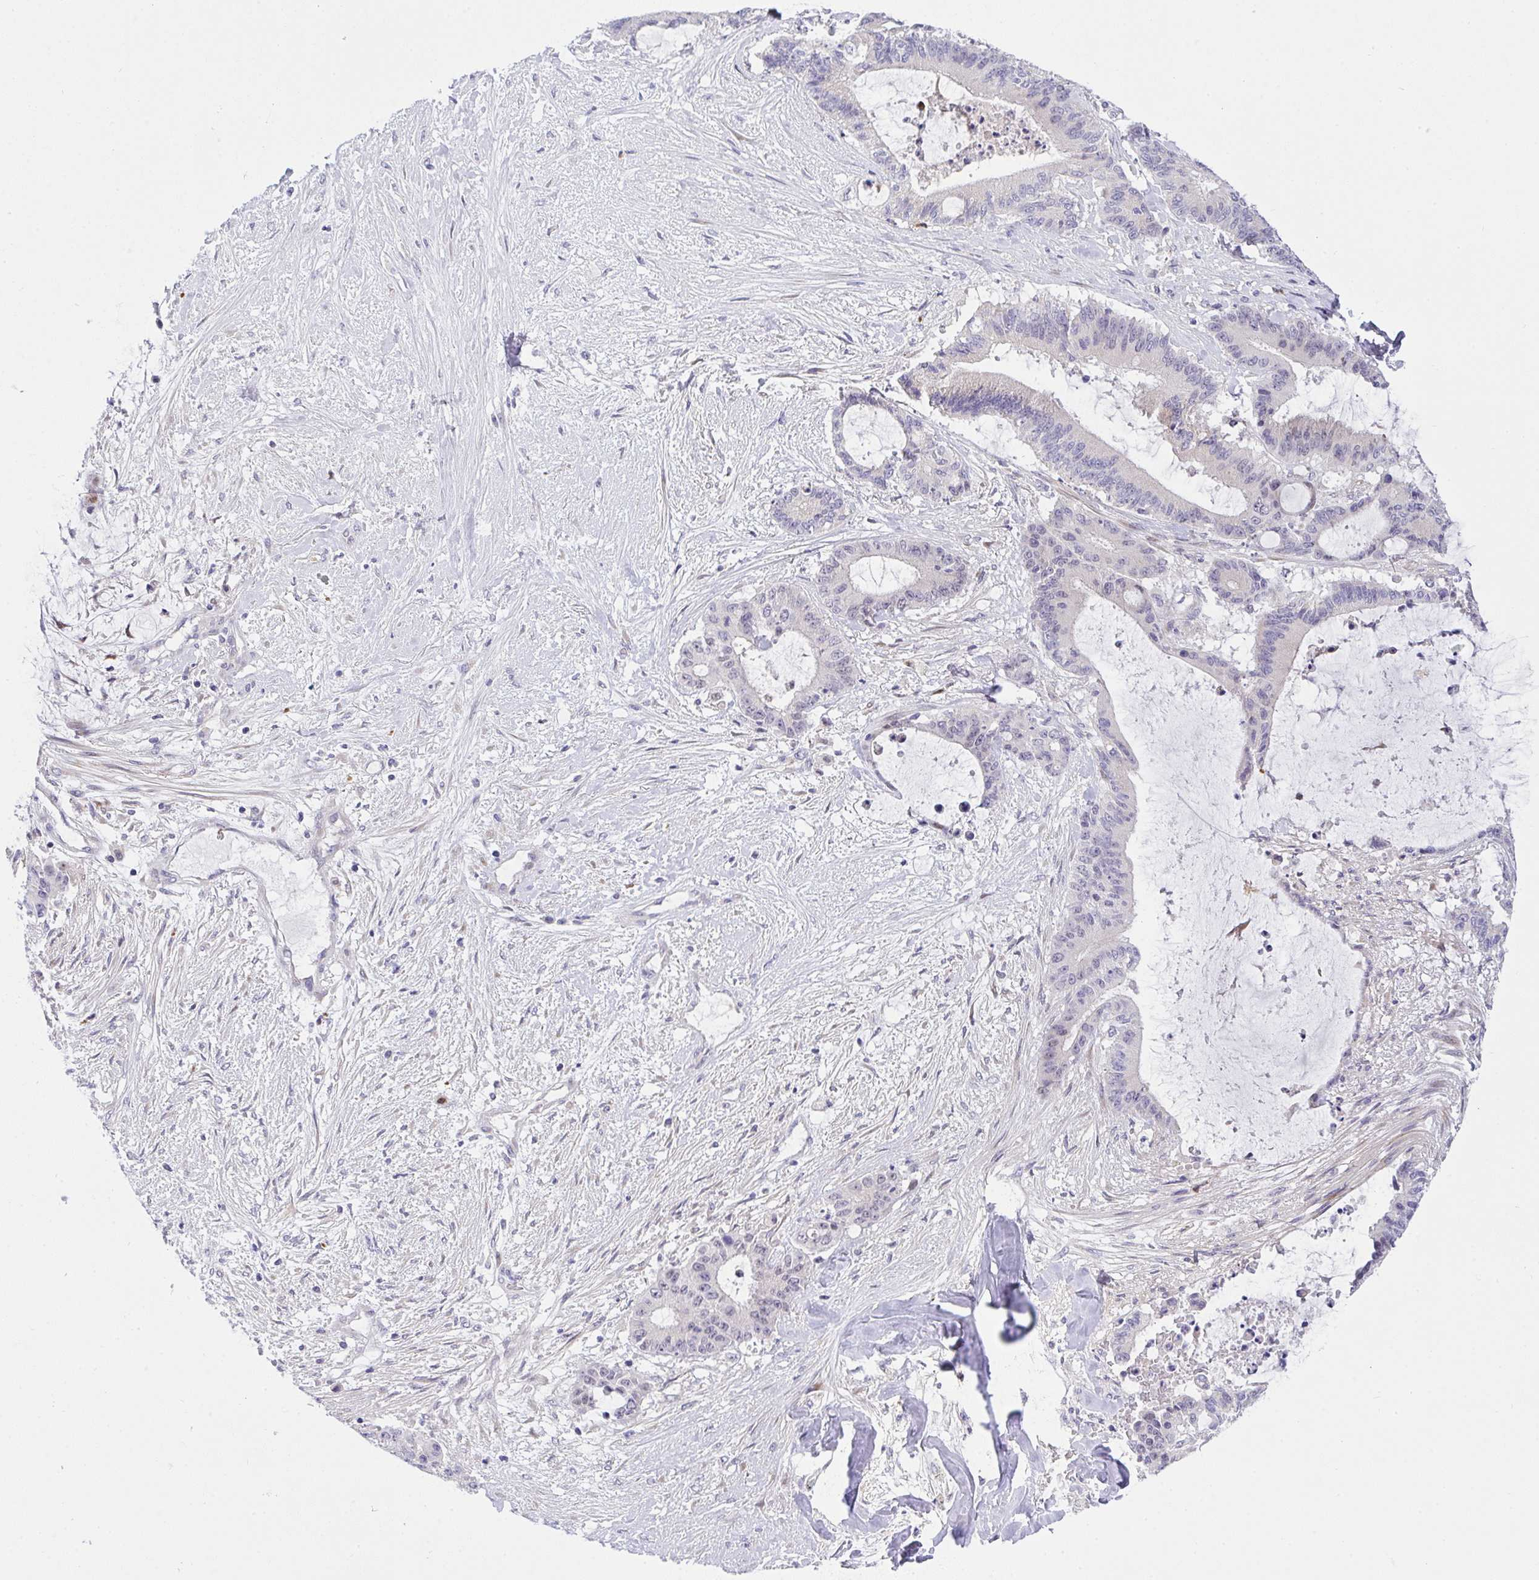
{"staining": {"intensity": "negative", "quantity": "none", "location": "none"}, "tissue": "liver cancer", "cell_type": "Tumor cells", "image_type": "cancer", "snomed": [{"axis": "morphology", "description": "Normal tissue, NOS"}, {"axis": "morphology", "description": "Cholangiocarcinoma"}, {"axis": "topography", "description": "Liver"}, {"axis": "topography", "description": "Peripheral nerve tissue"}], "caption": "This is an immunohistochemistry (IHC) micrograph of human cholangiocarcinoma (liver). There is no positivity in tumor cells.", "gene": "ZNF554", "patient": {"sex": "female", "age": 73}}